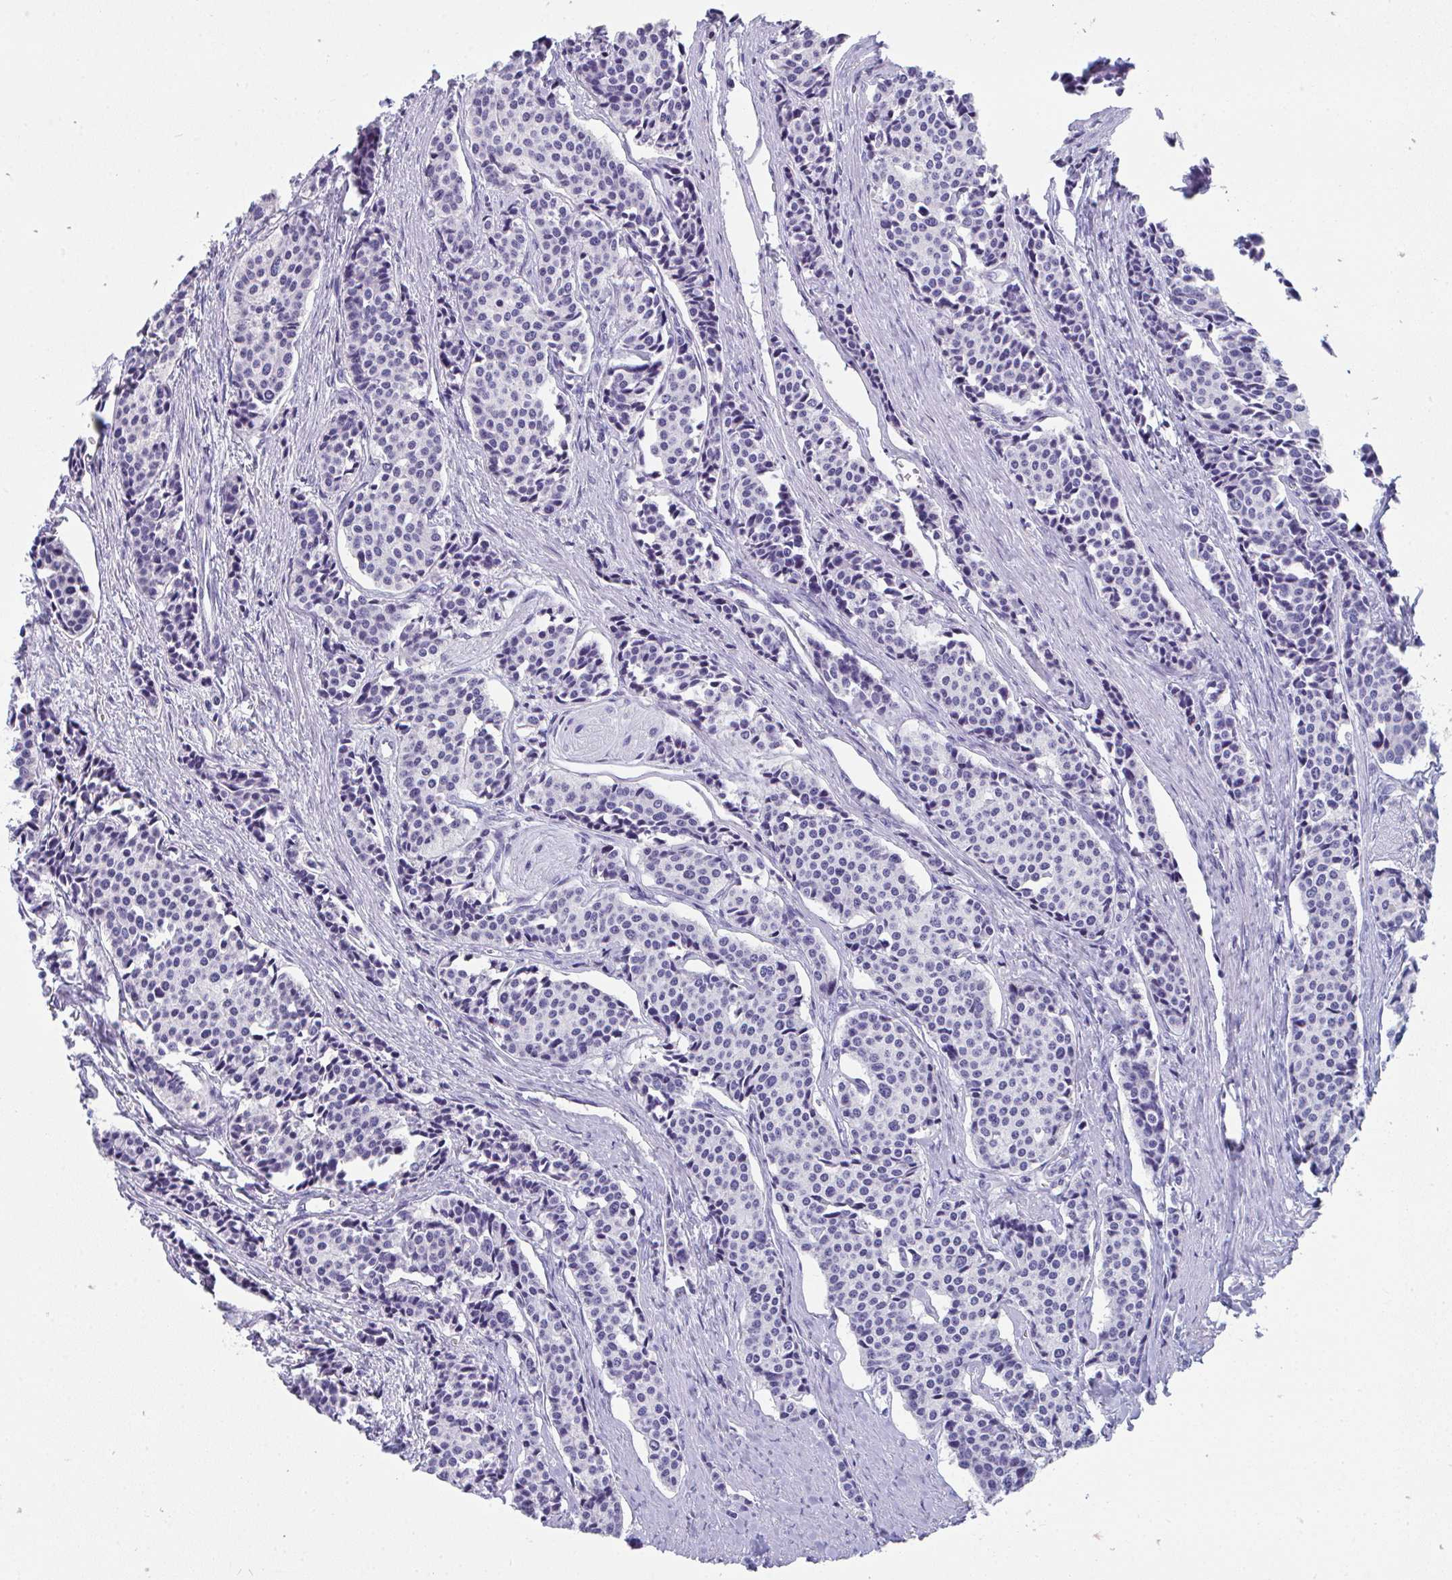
{"staining": {"intensity": "negative", "quantity": "none", "location": "none"}, "tissue": "carcinoid", "cell_type": "Tumor cells", "image_type": "cancer", "snomed": [{"axis": "morphology", "description": "Carcinoid, malignant, NOS"}, {"axis": "topography", "description": "Small intestine"}], "caption": "IHC of carcinoid displays no expression in tumor cells. Brightfield microscopy of immunohistochemistry (IHC) stained with DAB (3,3'-diaminobenzidine) (brown) and hematoxylin (blue), captured at high magnification.", "gene": "TTC30B", "patient": {"sex": "male", "age": 73}}